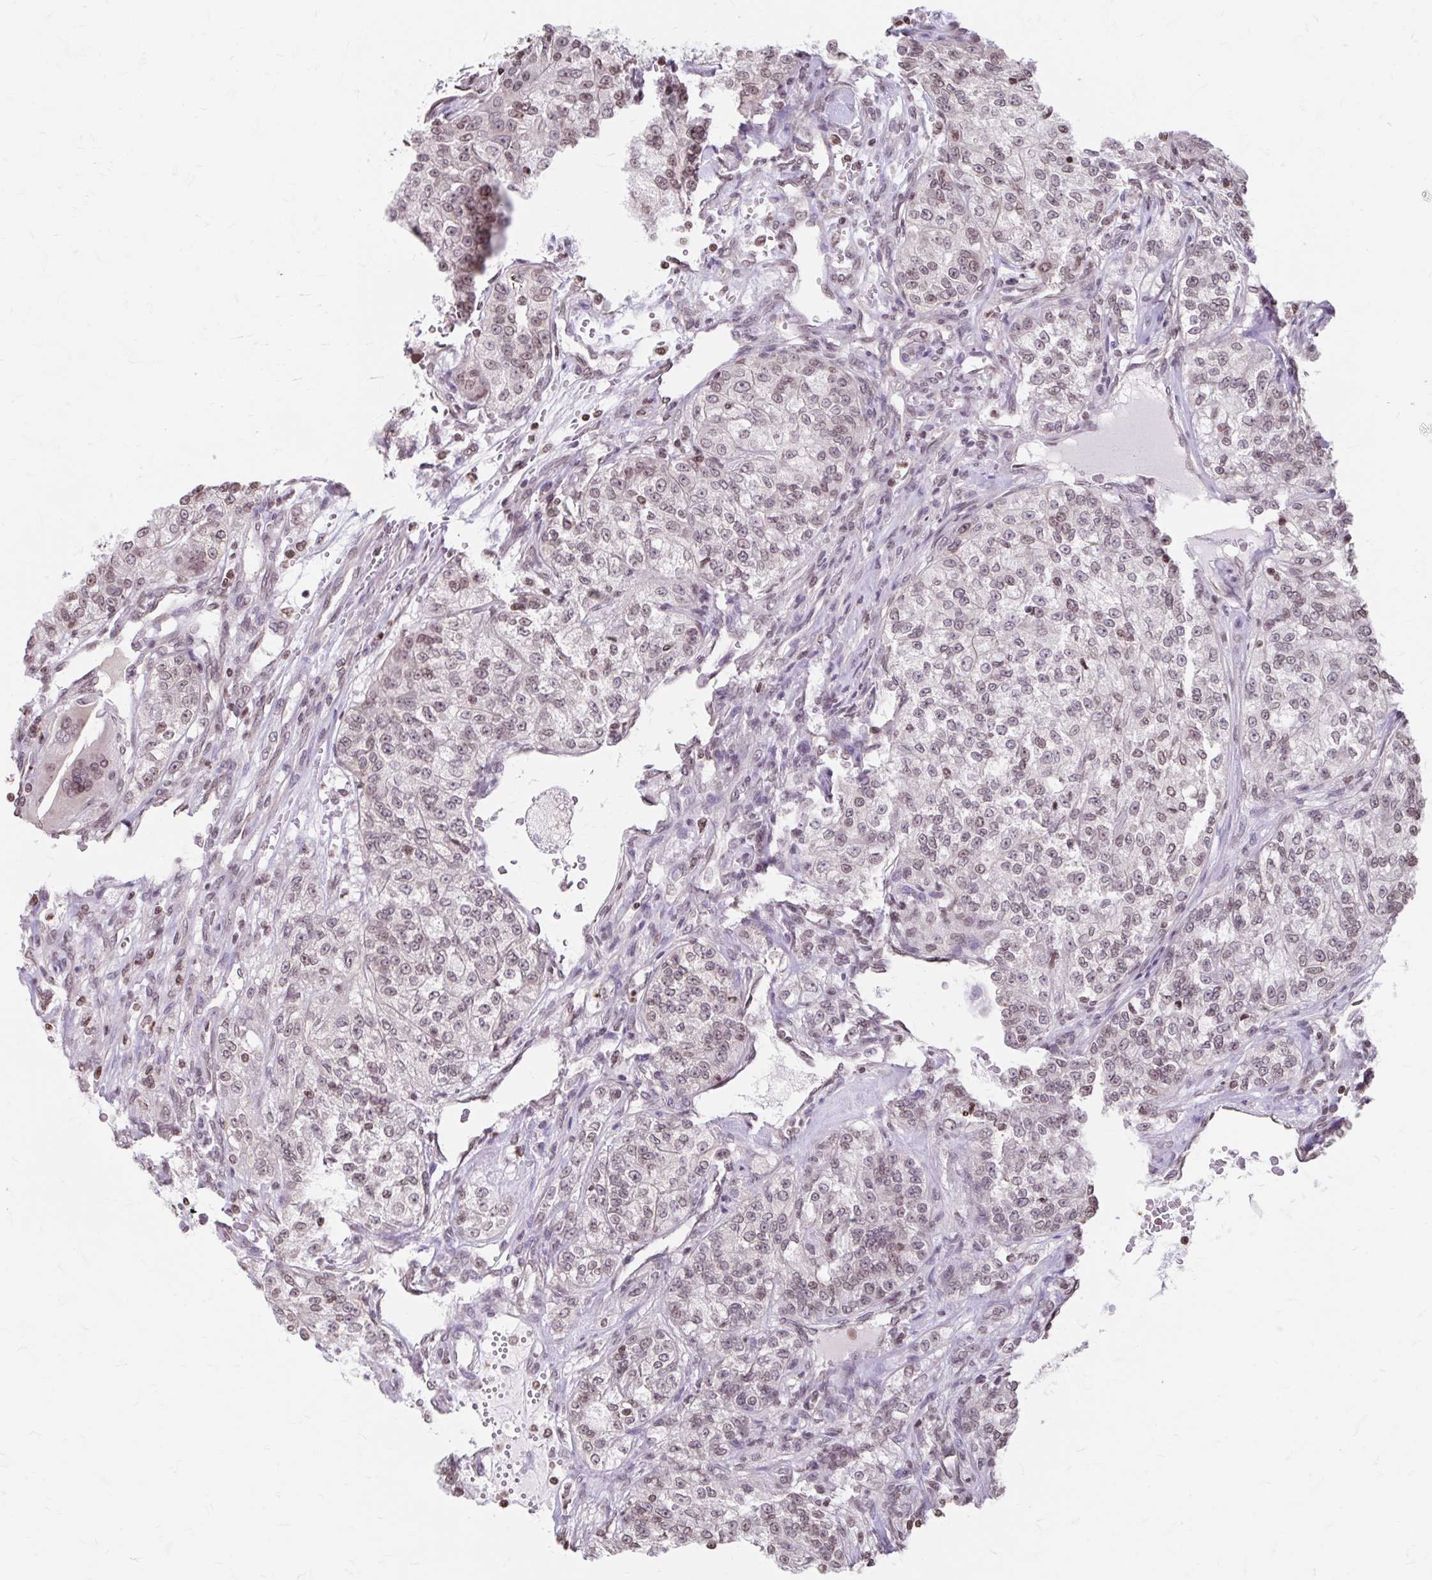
{"staining": {"intensity": "moderate", "quantity": "25%-75%", "location": "nuclear"}, "tissue": "renal cancer", "cell_type": "Tumor cells", "image_type": "cancer", "snomed": [{"axis": "morphology", "description": "Adenocarcinoma, NOS"}, {"axis": "topography", "description": "Kidney"}], "caption": "DAB immunohistochemical staining of adenocarcinoma (renal) displays moderate nuclear protein positivity in about 25%-75% of tumor cells.", "gene": "ORC3", "patient": {"sex": "female", "age": 63}}